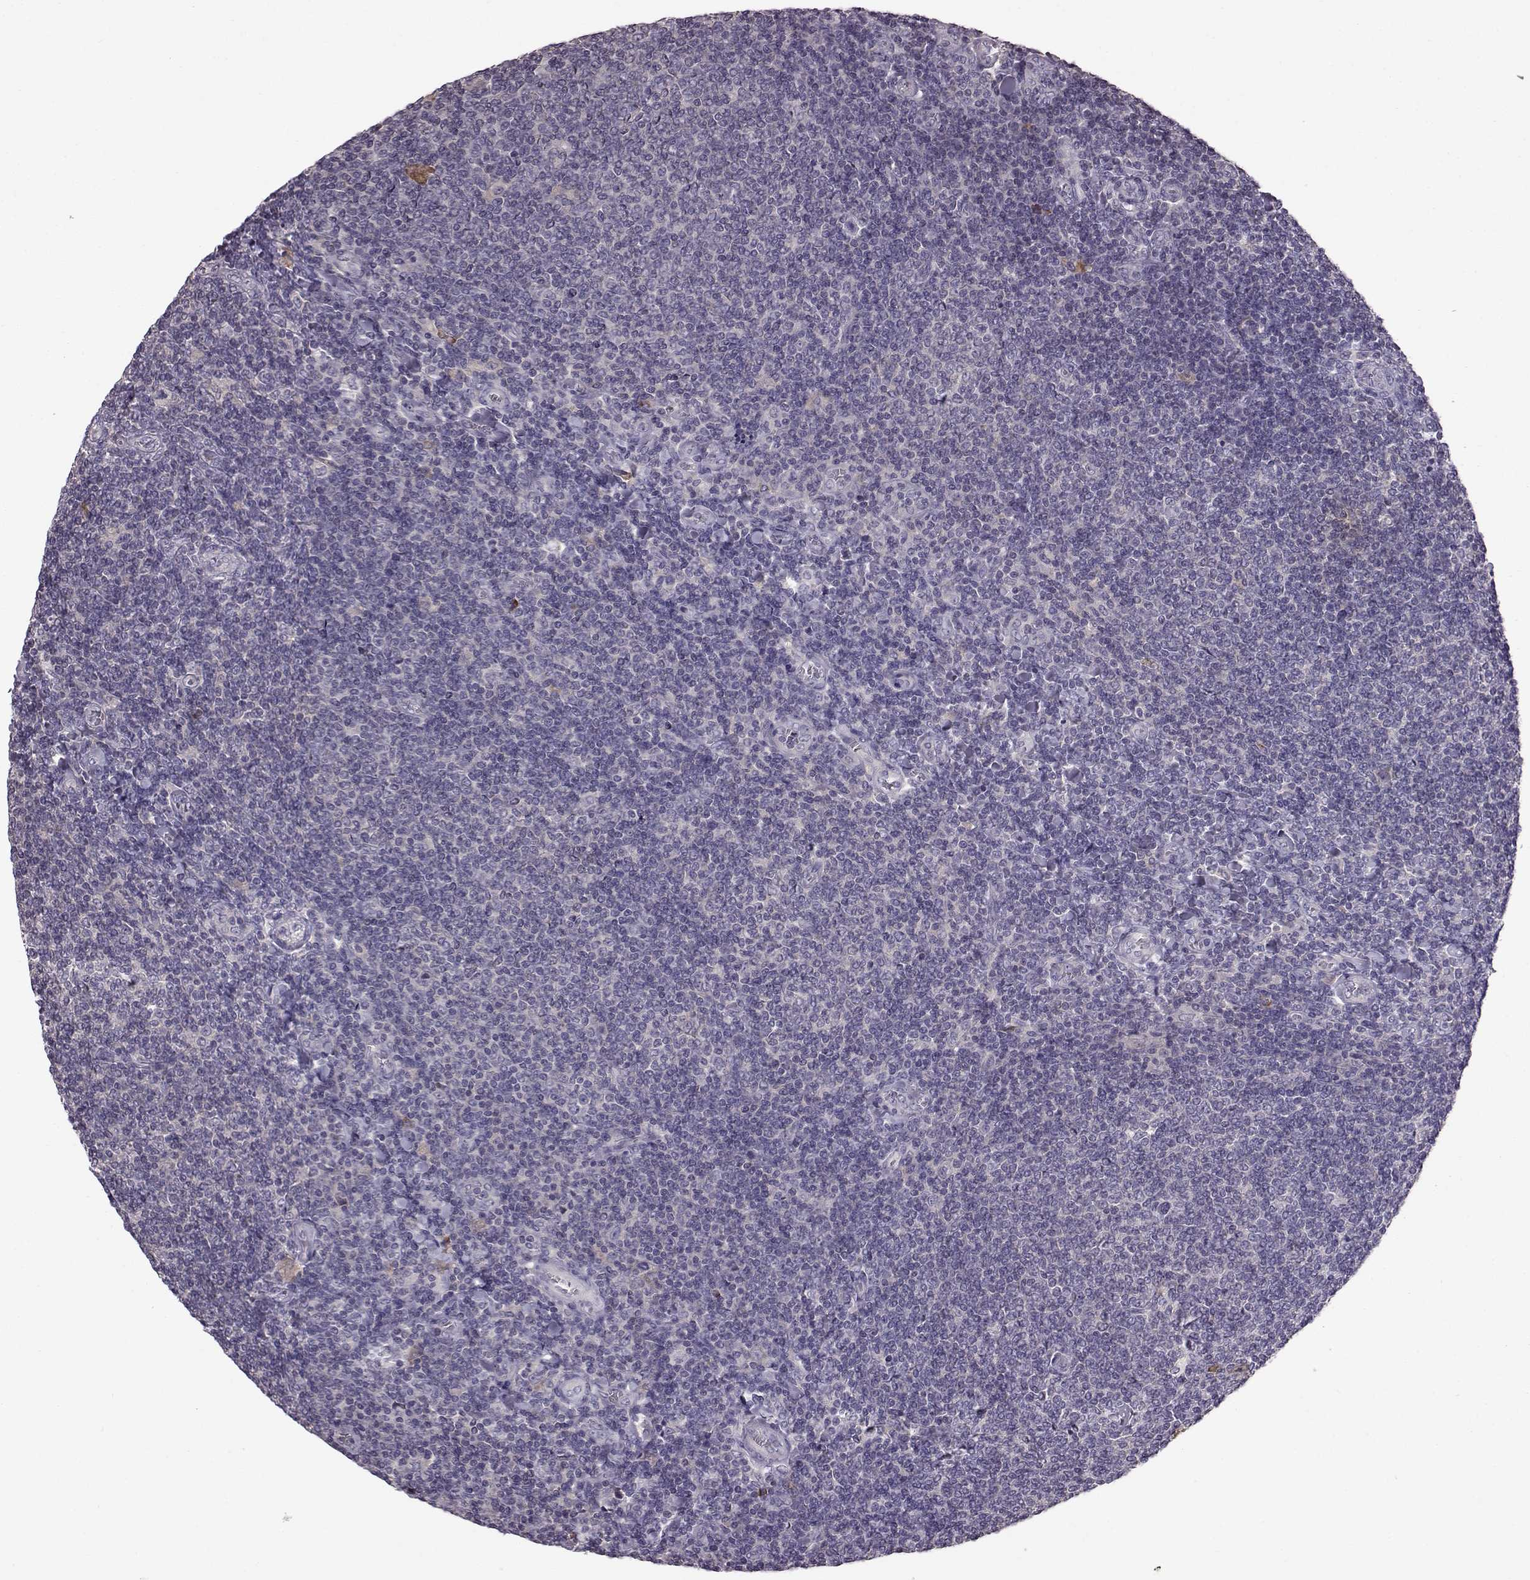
{"staining": {"intensity": "negative", "quantity": "none", "location": "none"}, "tissue": "lymphoma", "cell_type": "Tumor cells", "image_type": "cancer", "snomed": [{"axis": "morphology", "description": "Malignant lymphoma, non-Hodgkin's type, Low grade"}, {"axis": "topography", "description": "Lymph node"}], "caption": "IHC image of neoplastic tissue: human malignant lymphoma, non-Hodgkin's type (low-grade) stained with DAB (3,3'-diaminobenzidine) exhibits no significant protein staining in tumor cells.", "gene": "ADGRG2", "patient": {"sex": "male", "age": 52}}